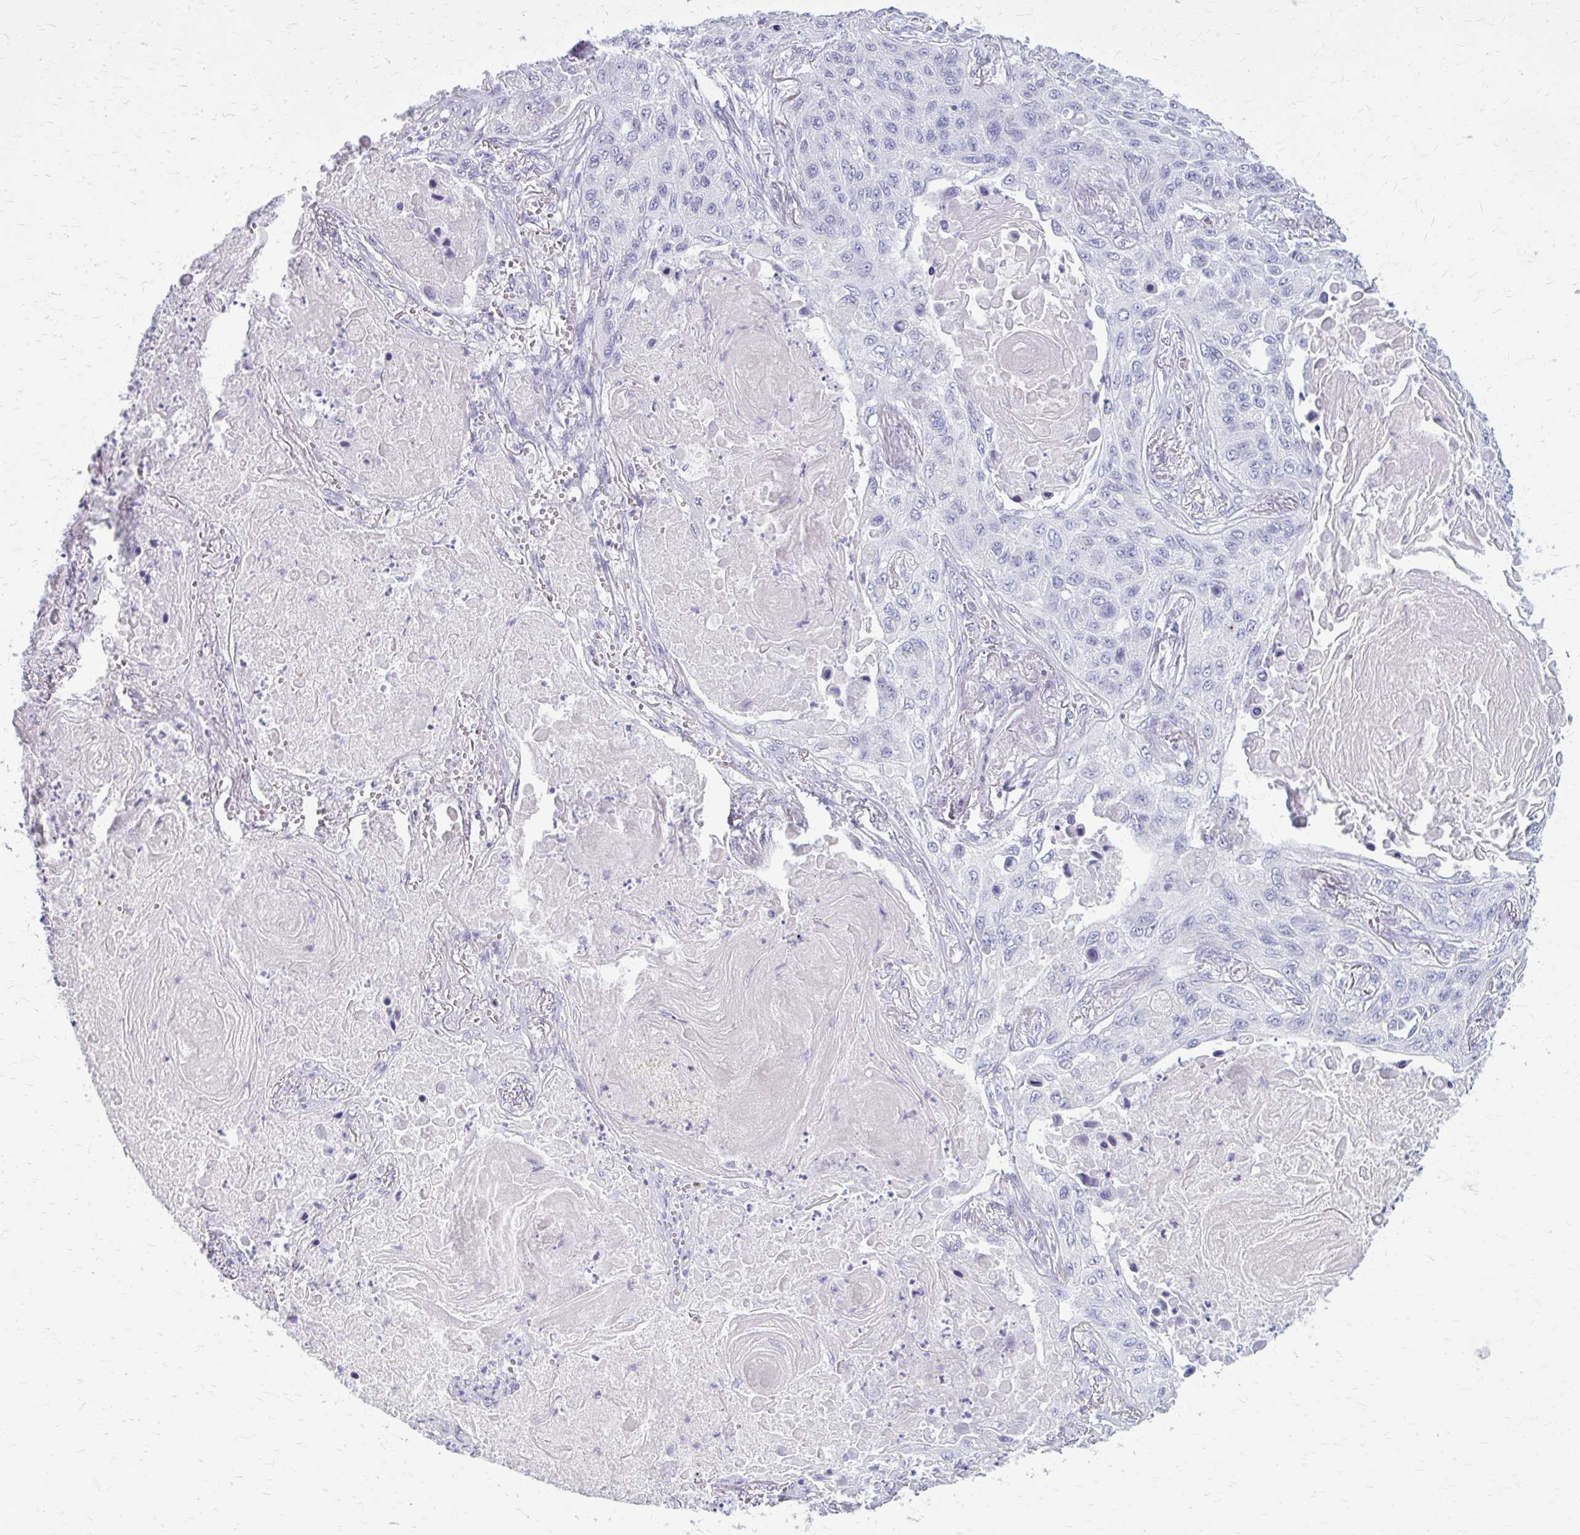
{"staining": {"intensity": "negative", "quantity": "none", "location": "none"}, "tissue": "lung cancer", "cell_type": "Tumor cells", "image_type": "cancer", "snomed": [{"axis": "morphology", "description": "Squamous cell carcinoma, NOS"}, {"axis": "topography", "description": "Lung"}], "caption": "This photomicrograph is of lung cancer (squamous cell carcinoma) stained with immunohistochemistry (IHC) to label a protein in brown with the nuclei are counter-stained blue. There is no positivity in tumor cells.", "gene": "CASQ2", "patient": {"sex": "male", "age": 75}}